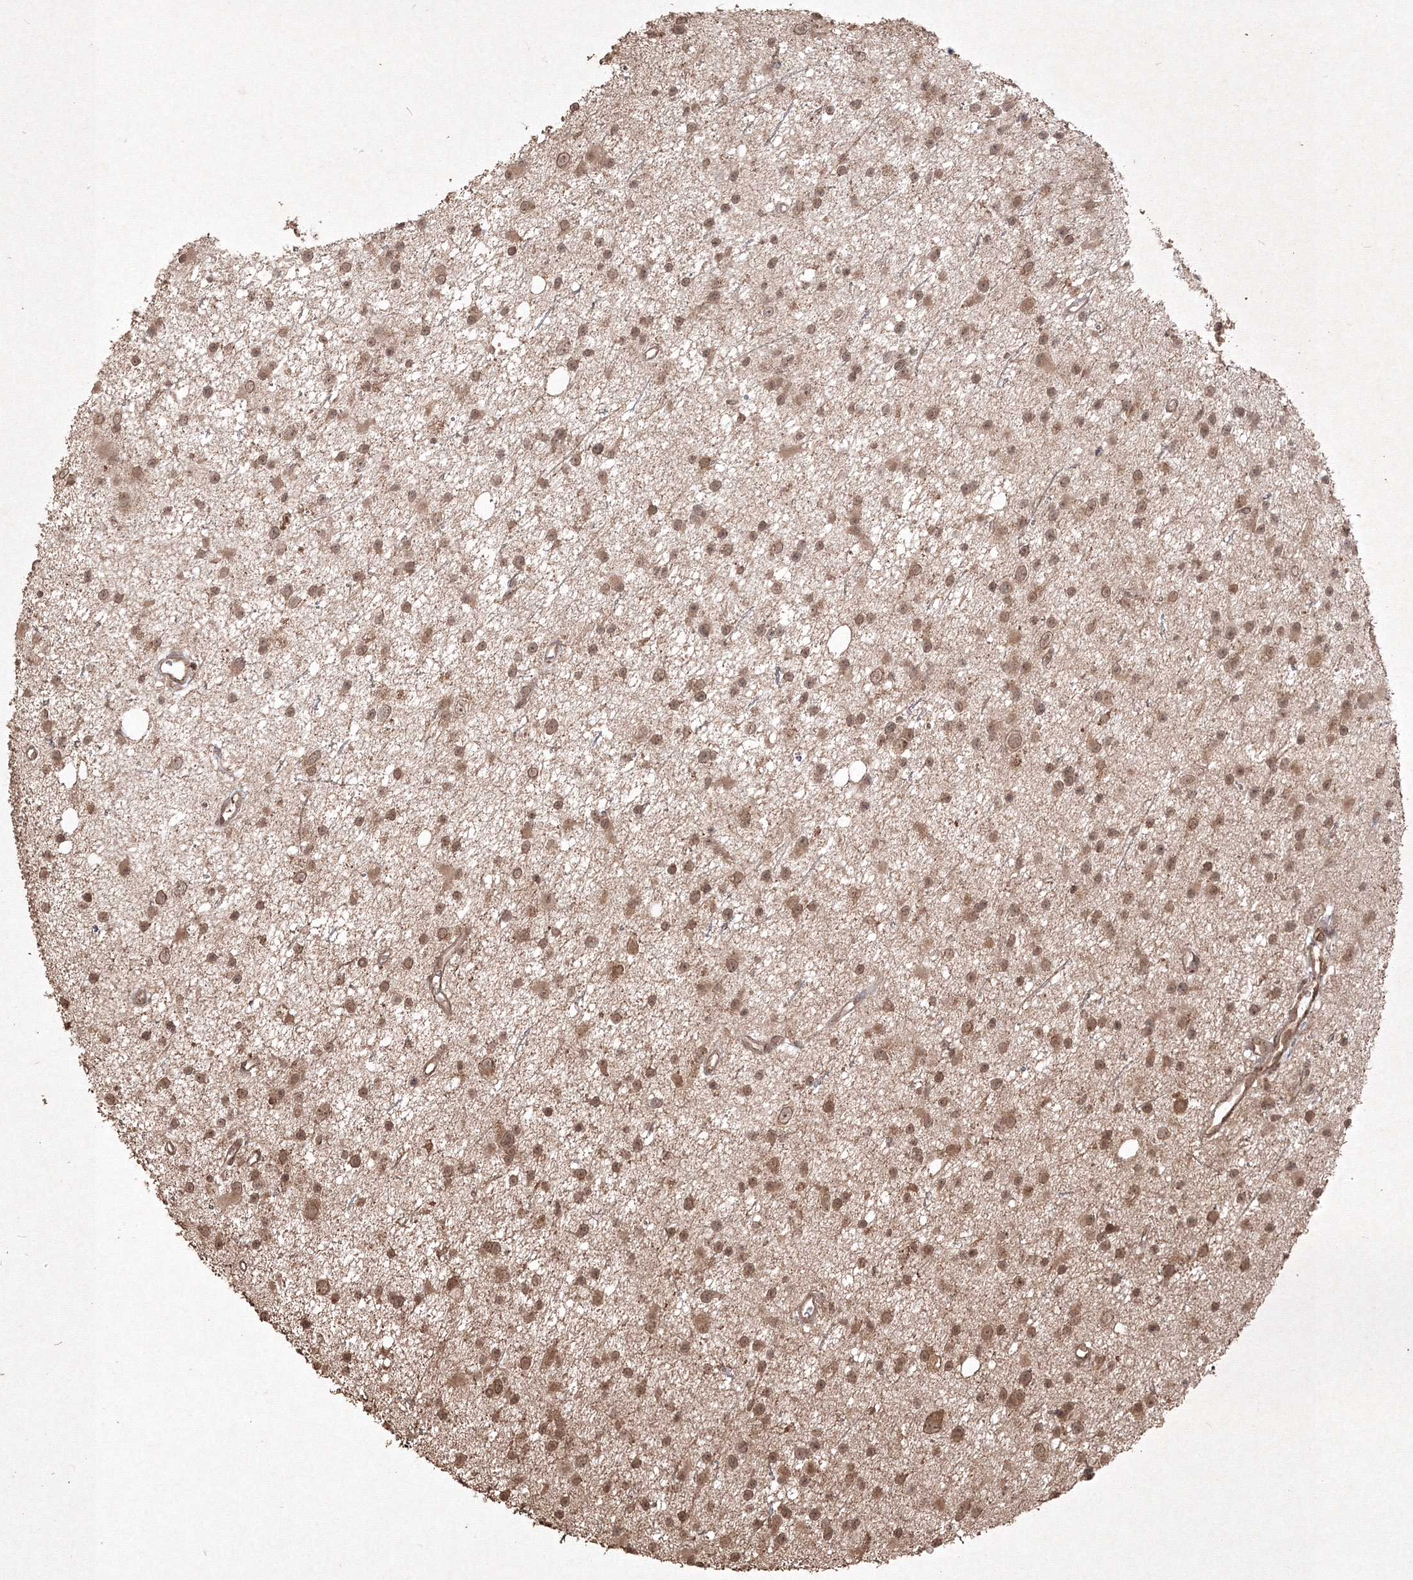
{"staining": {"intensity": "moderate", "quantity": ">75%", "location": "cytoplasmic/membranous,nuclear"}, "tissue": "glioma", "cell_type": "Tumor cells", "image_type": "cancer", "snomed": [{"axis": "morphology", "description": "Glioma, malignant, Low grade"}, {"axis": "topography", "description": "Cerebral cortex"}], "caption": "This micrograph reveals glioma stained with IHC to label a protein in brown. The cytoplasmic/membranous and nuclear of tumor cells show moderate positivity for the protein. Nuclei are counter-stained blue.", "gene": "PELI3", "patient": {"sex": "female", "age": 39}}